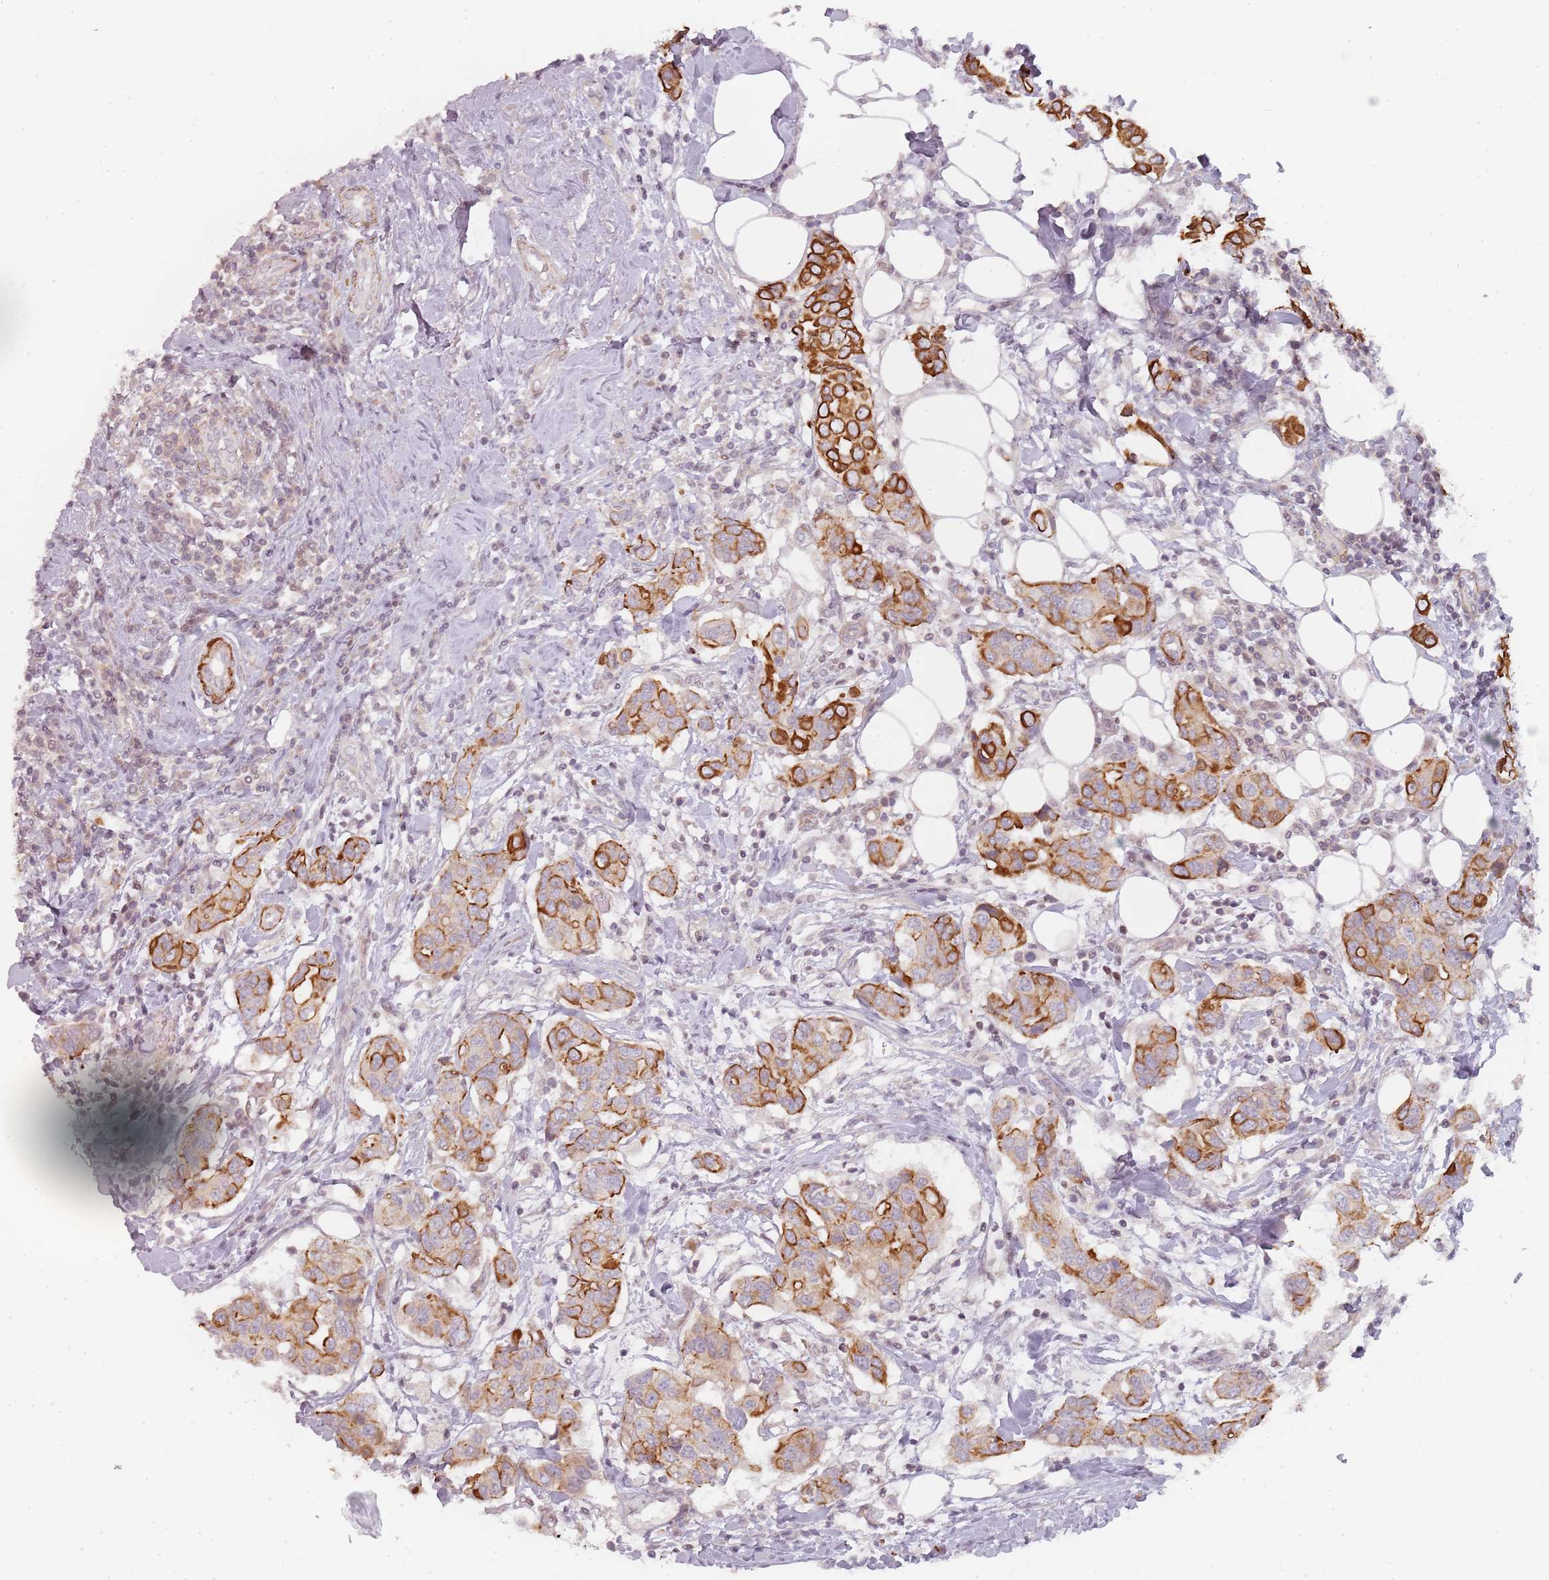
{"staining": {"intensity": "strong", "quantity": "25%-75%", "location": "cytoplasmic/membranous"}, "tissue": "breast cancer", "cell_type": "Tumor cells", "image_type": "cancer", "snomed": [{"axis": "morphology", "description": "Lobular carcinoma"}, {"axis": "topography", "description": "Breast"}], "caption": "An image of human lobular carcinoma (breast) stained for a protein shows strong cytoplasmic/membranous brown staining in tumor cells.", "gene": "RPS6KA2", "patient": {"sex": "female", "age": 51}}